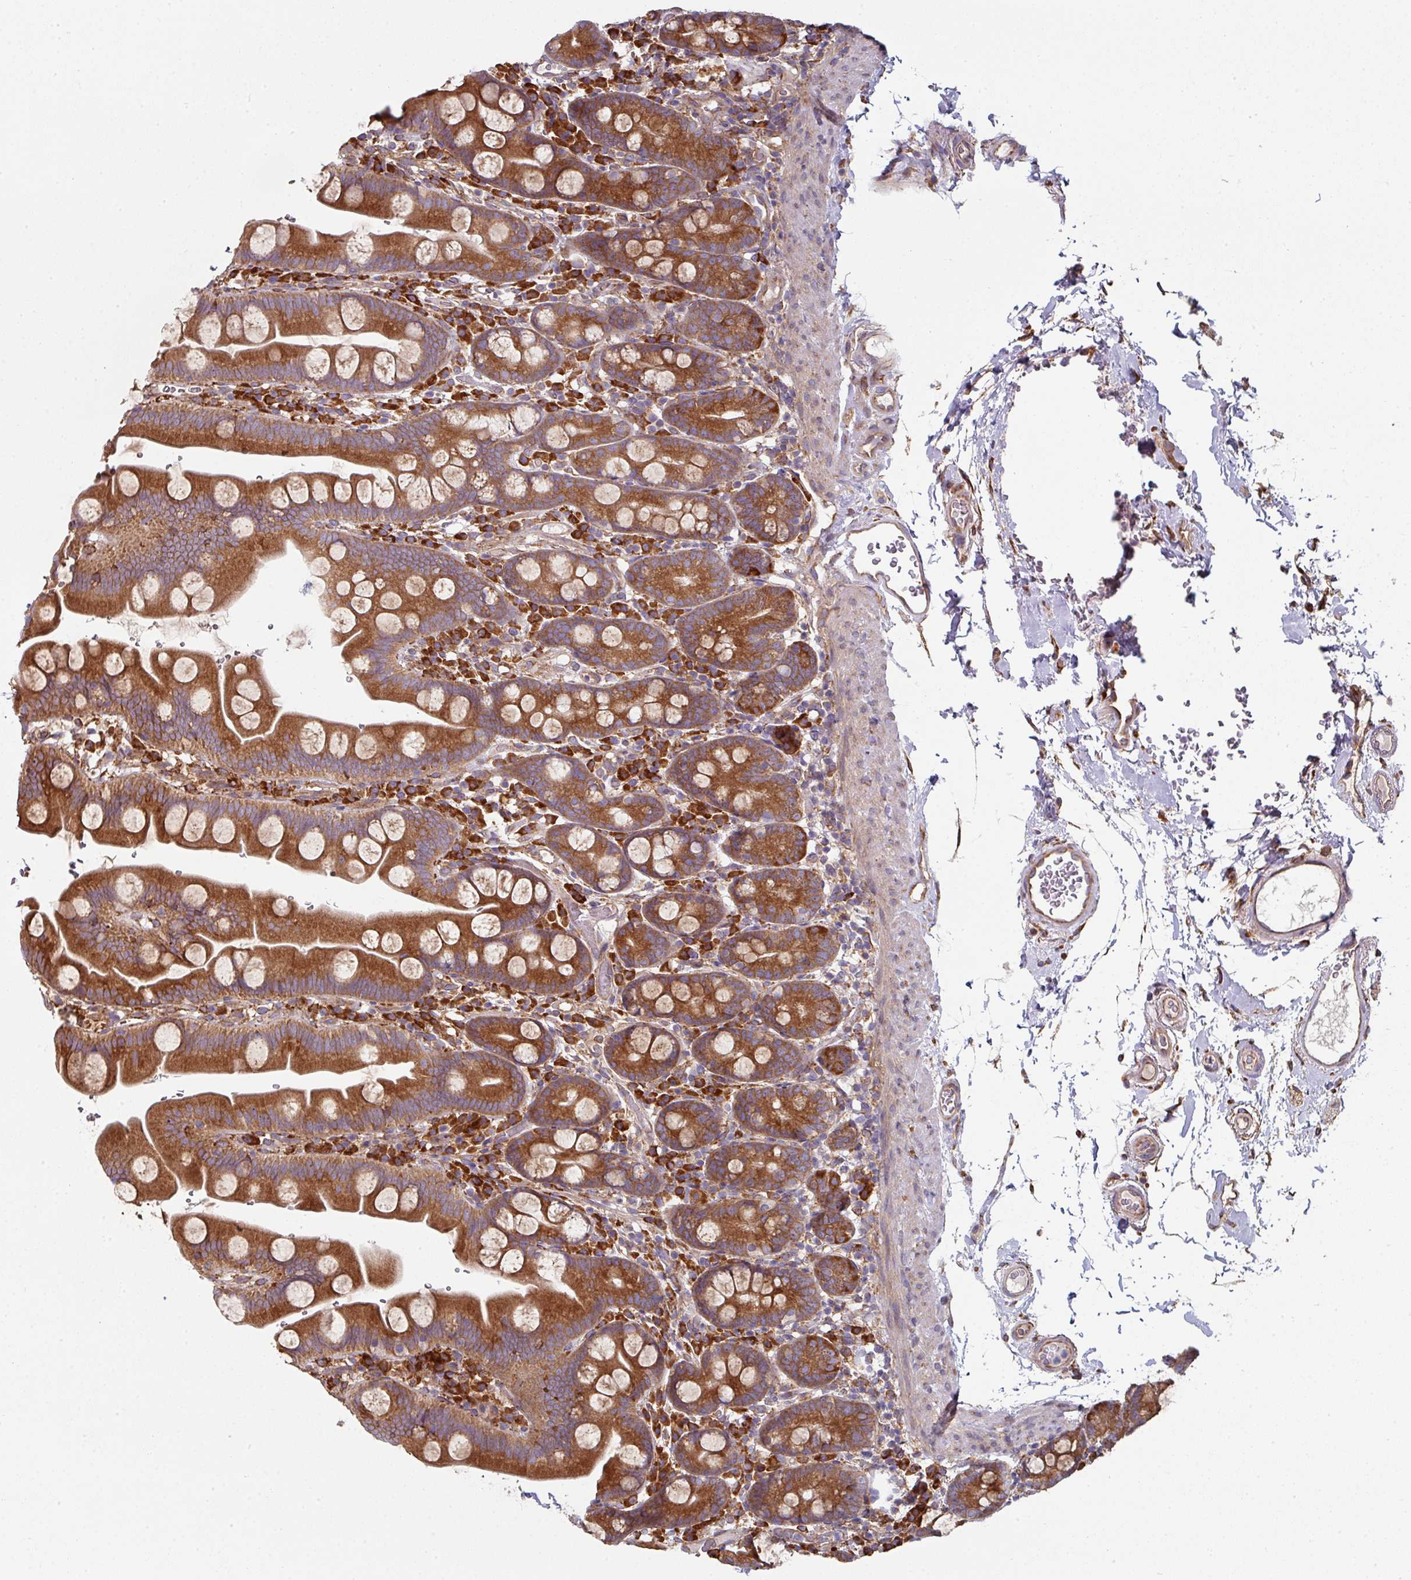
{"staining": {"intensity": "strong", "quantity": ">75%", "location": "cytoplasmic/membranous"}, "tissue": "small intestine", "cell_type": "Glandular cells", "image_type": "normal", "snomed": [{"axis": "morphology", "description": "Normal tissue, NOS"}, {"axis": "topography", "description": "Small intestine"}], "caption": "Immunohistochemical staining of normal human small intestine exhibits strong cytoplasmic/membranous protein expression in about >75% of glandular cells. Using DAB (3,3'-diaminobenzidine) (brown) and hematoxylin (blue) stains, captured at high magnification using brightfield microscopy.", "gene": "FAT4", "patient": {"sex": "female", "age": 68}}